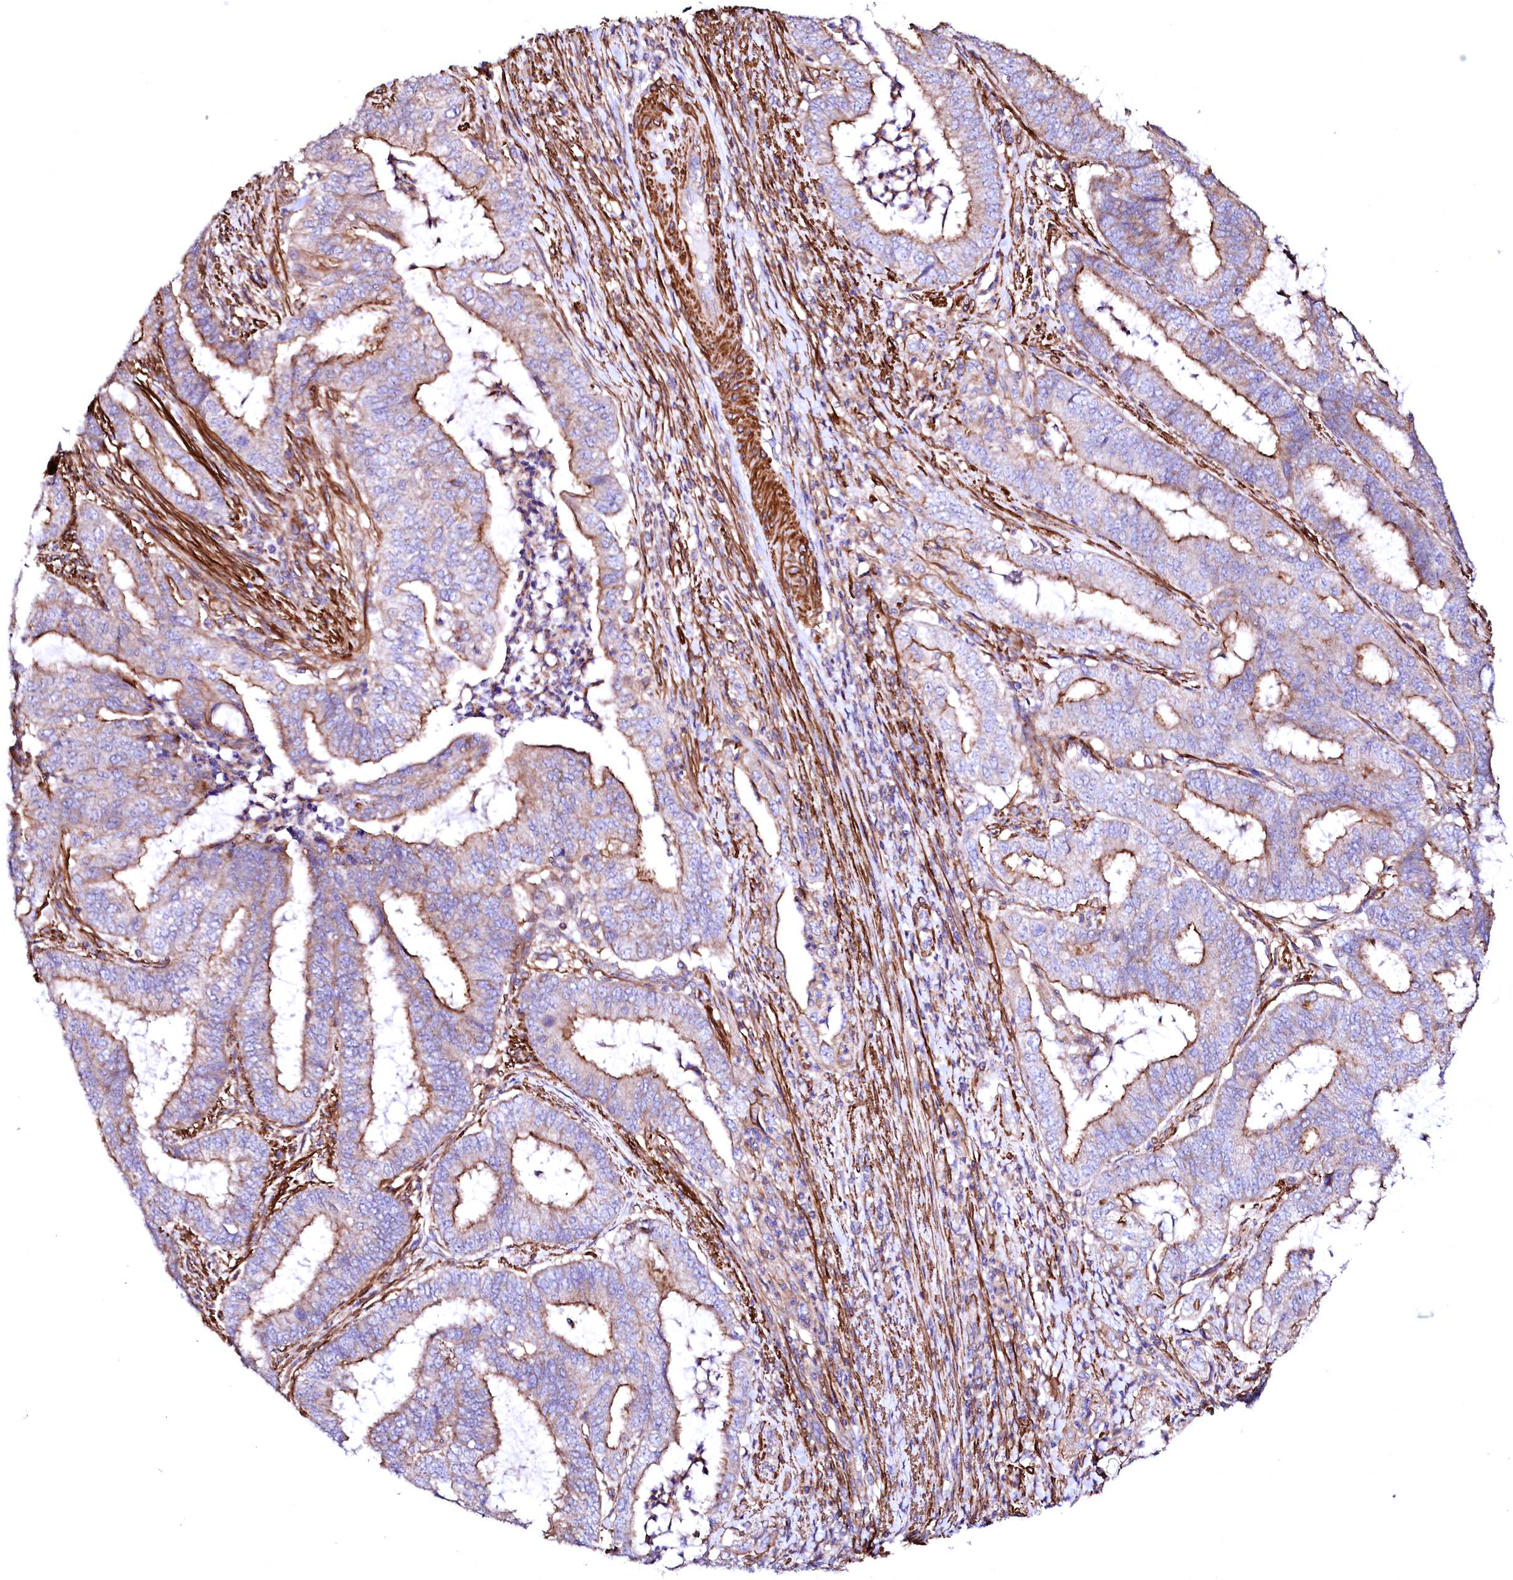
{"staining": {"intensity": "strong", "quantity": "25%-75%", "location": "cytoplasmic/membranous"}, "tissue": "endometrial cancer", "cell_type": "Tumor cells", "image_type": "cancer", "snomed": [{"axis": "morphology", "description": "Adenocarcinoma, NOS"}, {"axis": "topography", "description": "Endometrium"}], "caption": "Immunohistochemistry photomicrograph of human adenocarcinoma (endometrial) stained for a protein (brown), which demonstrates high levels of strong cytoplasmic/membranous expression in approximately 25%-75% of tumor cells.", "gene": "GPR176", "patient": {"sex": "female", "age": 51}}